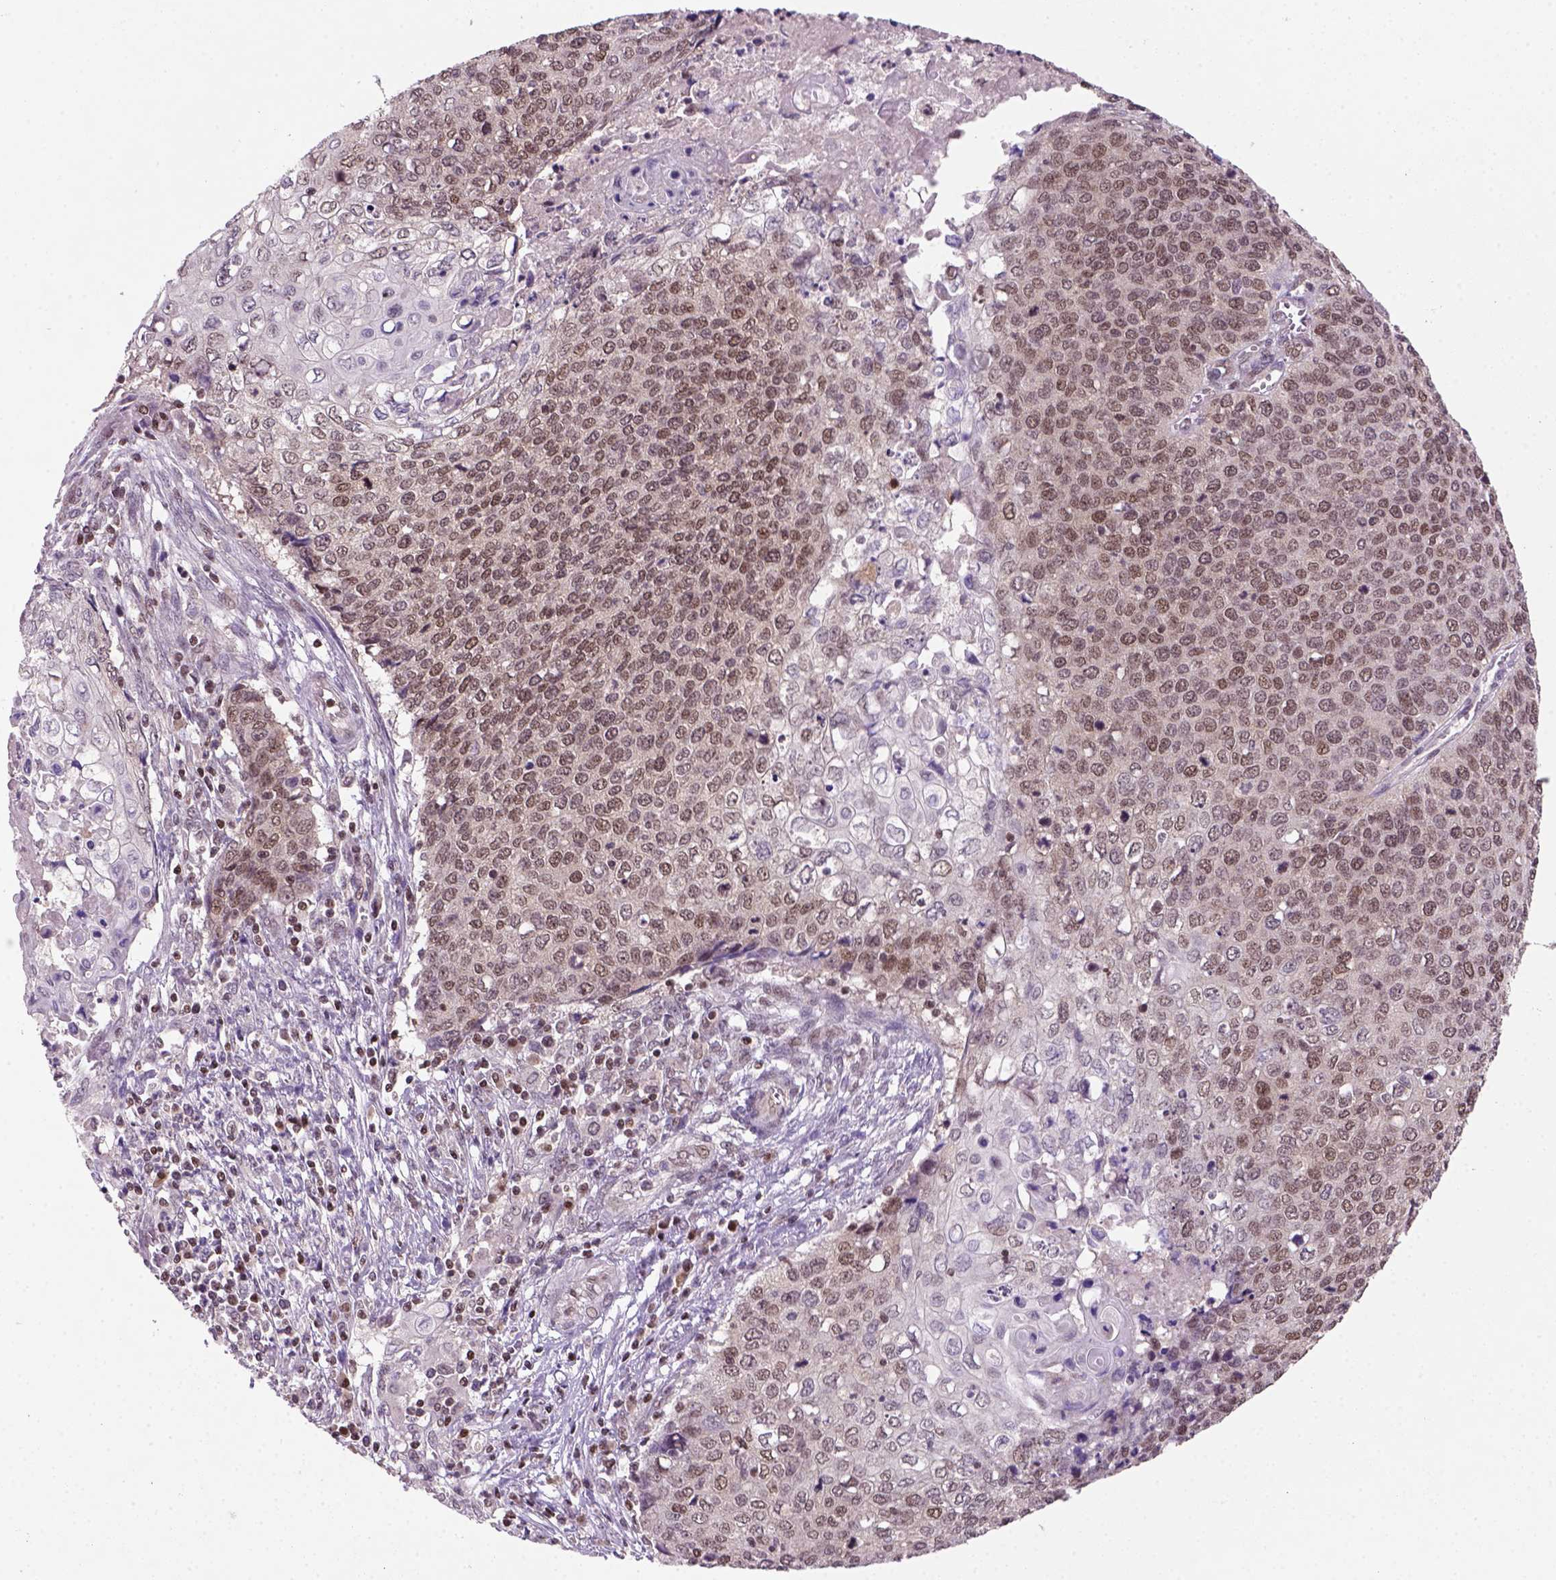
{"staining": {"intensity": "moderate", "quantity": ">75%", "location": "nuclear"}, "tissue": "cervical cancer", "cell_type": "Tumor cells", "image_type": "cancer", "snomed": [{"axis": "morphology", "description": "Squamous cell carcinoma, NOS"}, {"axis": "topography", "description": "Cervix"}], "caption": "Cervical cancer (squamous cell carcinoma) was stained to show a protein in brown. There is medium levels of moderate nuclear staining in about >75% of tumor cells. (IHC, brightfield microscopy, high magnification).", "gene": "MGMT", "patient": {"sex": "female", "age": 39}}